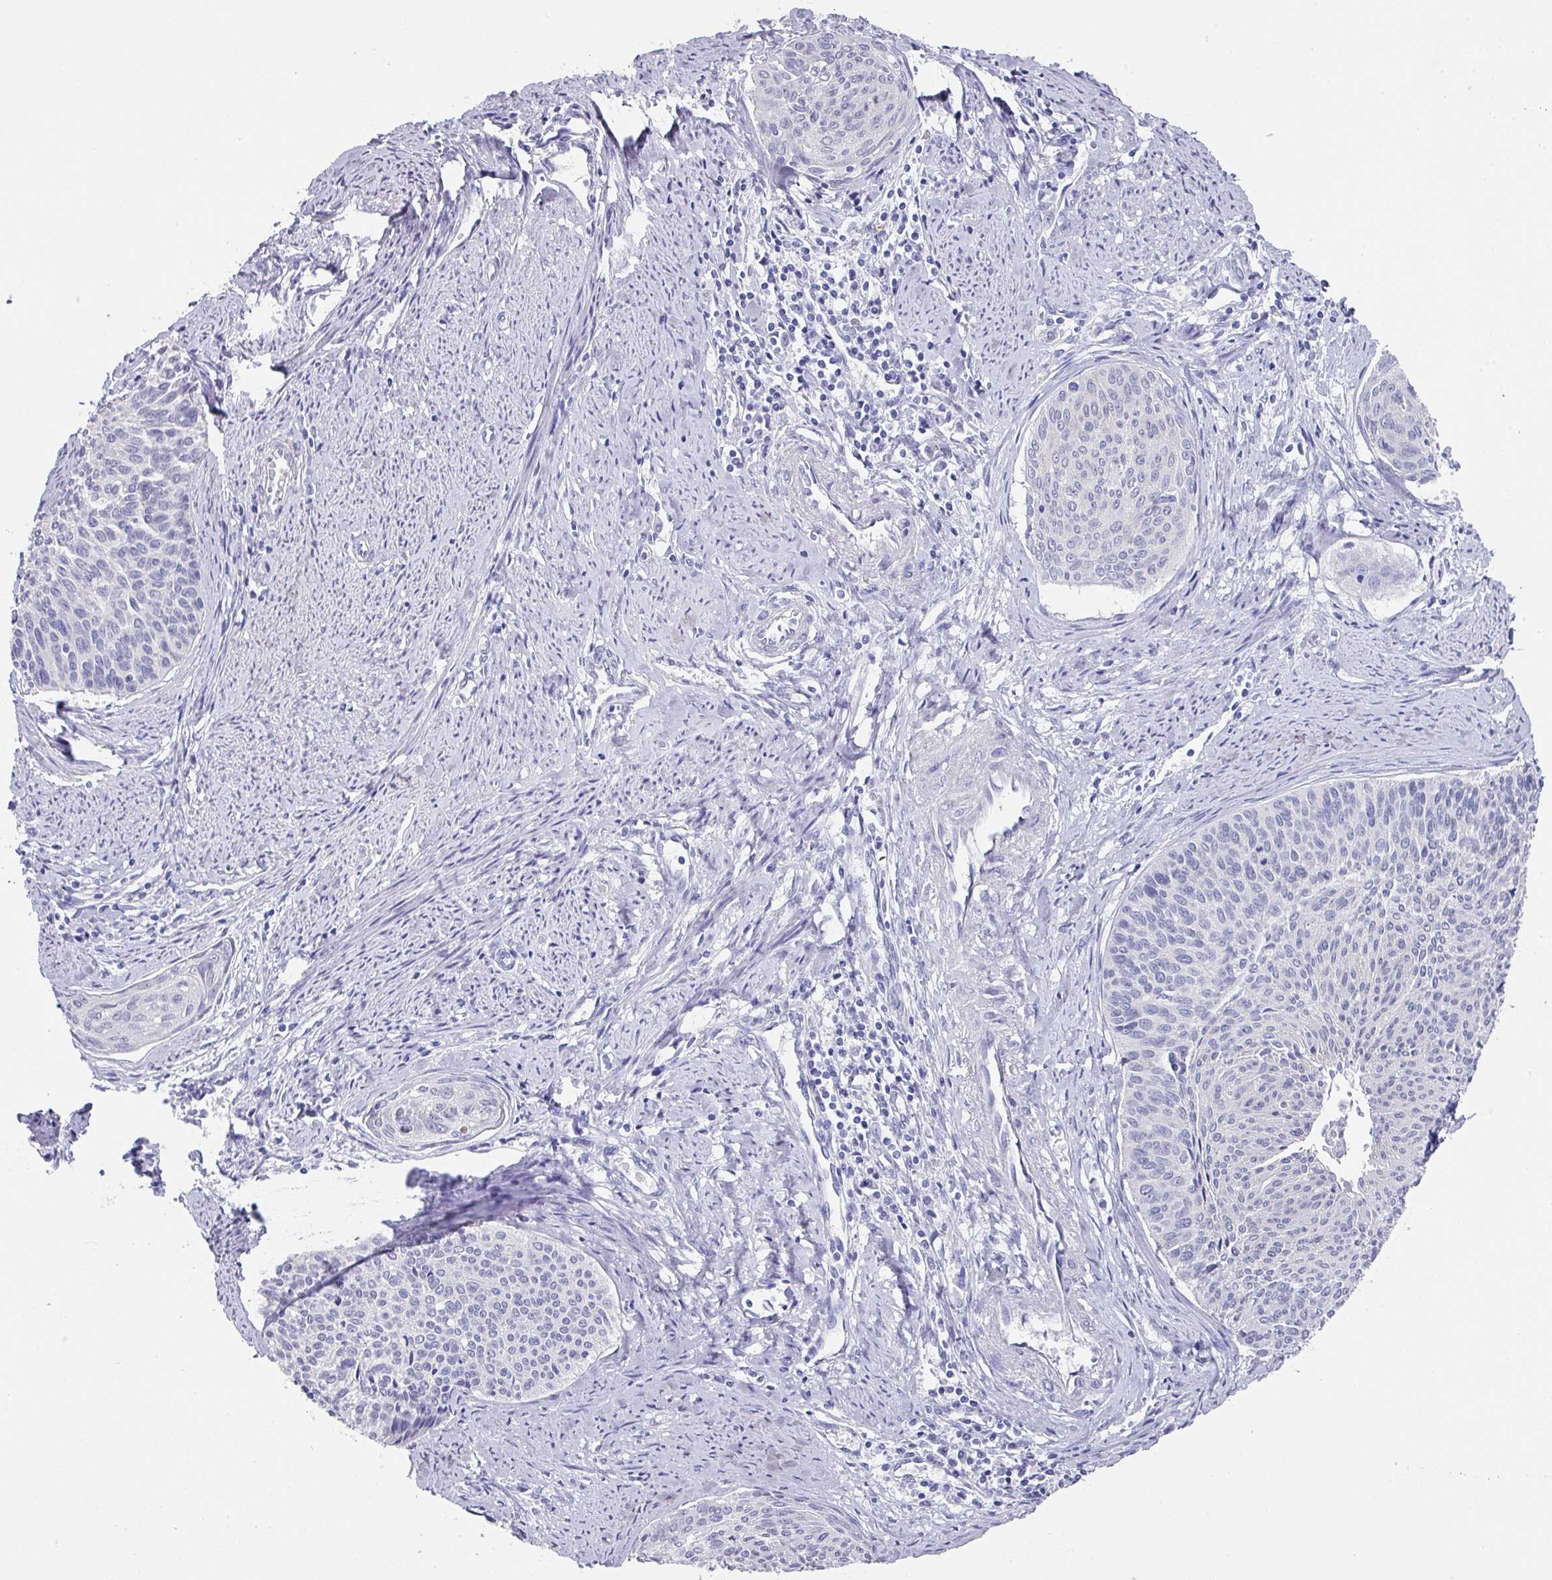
{"staining": {"intensity": "negative", "quantity": "none", "location": "none"}, "tissue": "cervical cancer", "cell_type": "Tumor cells", "image_type": "cancer", "snomed": [{"axis": "morphology", "description": "Squamous cell carcinoma, NOS"}, {"axis": "topography", "description": "Cervix"}], "caption": "Tumor cells show no significant expression in squamous cell carcinoma (cervical).", "gene": "DAZL", "patient": {"sex": "female", "age": 55}}